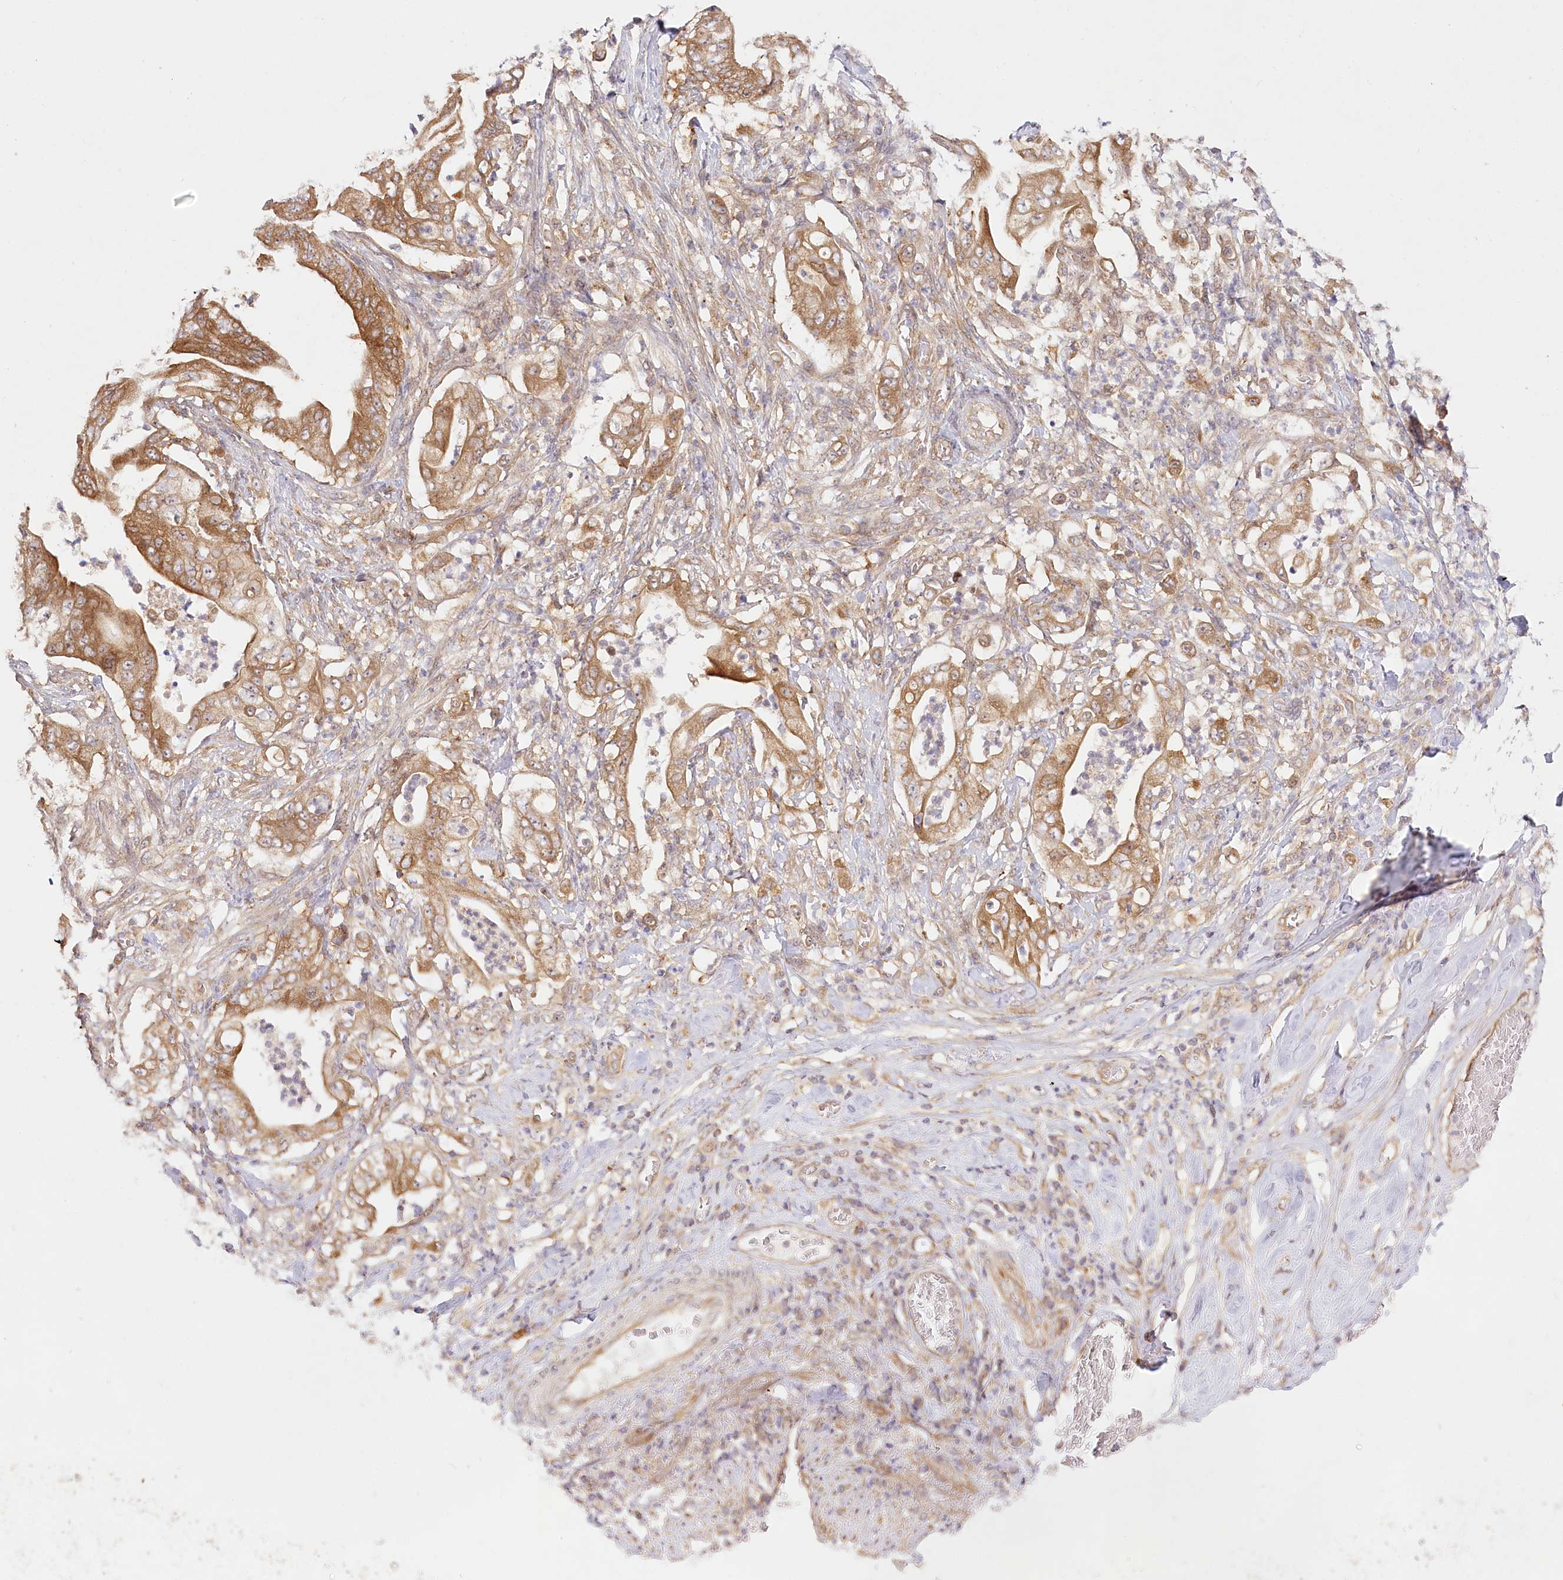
{"staining": {"intensity": "moderate", "quantity": ">75%", "location": "cytoplasmic/membranous"}, "tissue": "stomach cancer", "cell_type": "Tumor cells", "image_type": "cancer", "snomed": [{"axis": "morphology", "description": "Adenocarcinoma, NOS"}, {"axis": "topography", "description": "Stomach"}], "caption": "A brown stain highlights moderate cytoplasmic/membranous staining of a protein in human stomach cancer (adenocarcinoma) tumor cells. (DAB IHC with brightfield microscopy, high magnification).", "gene": "INPP4B", "patient": {"sex": "female", "age": 73}}